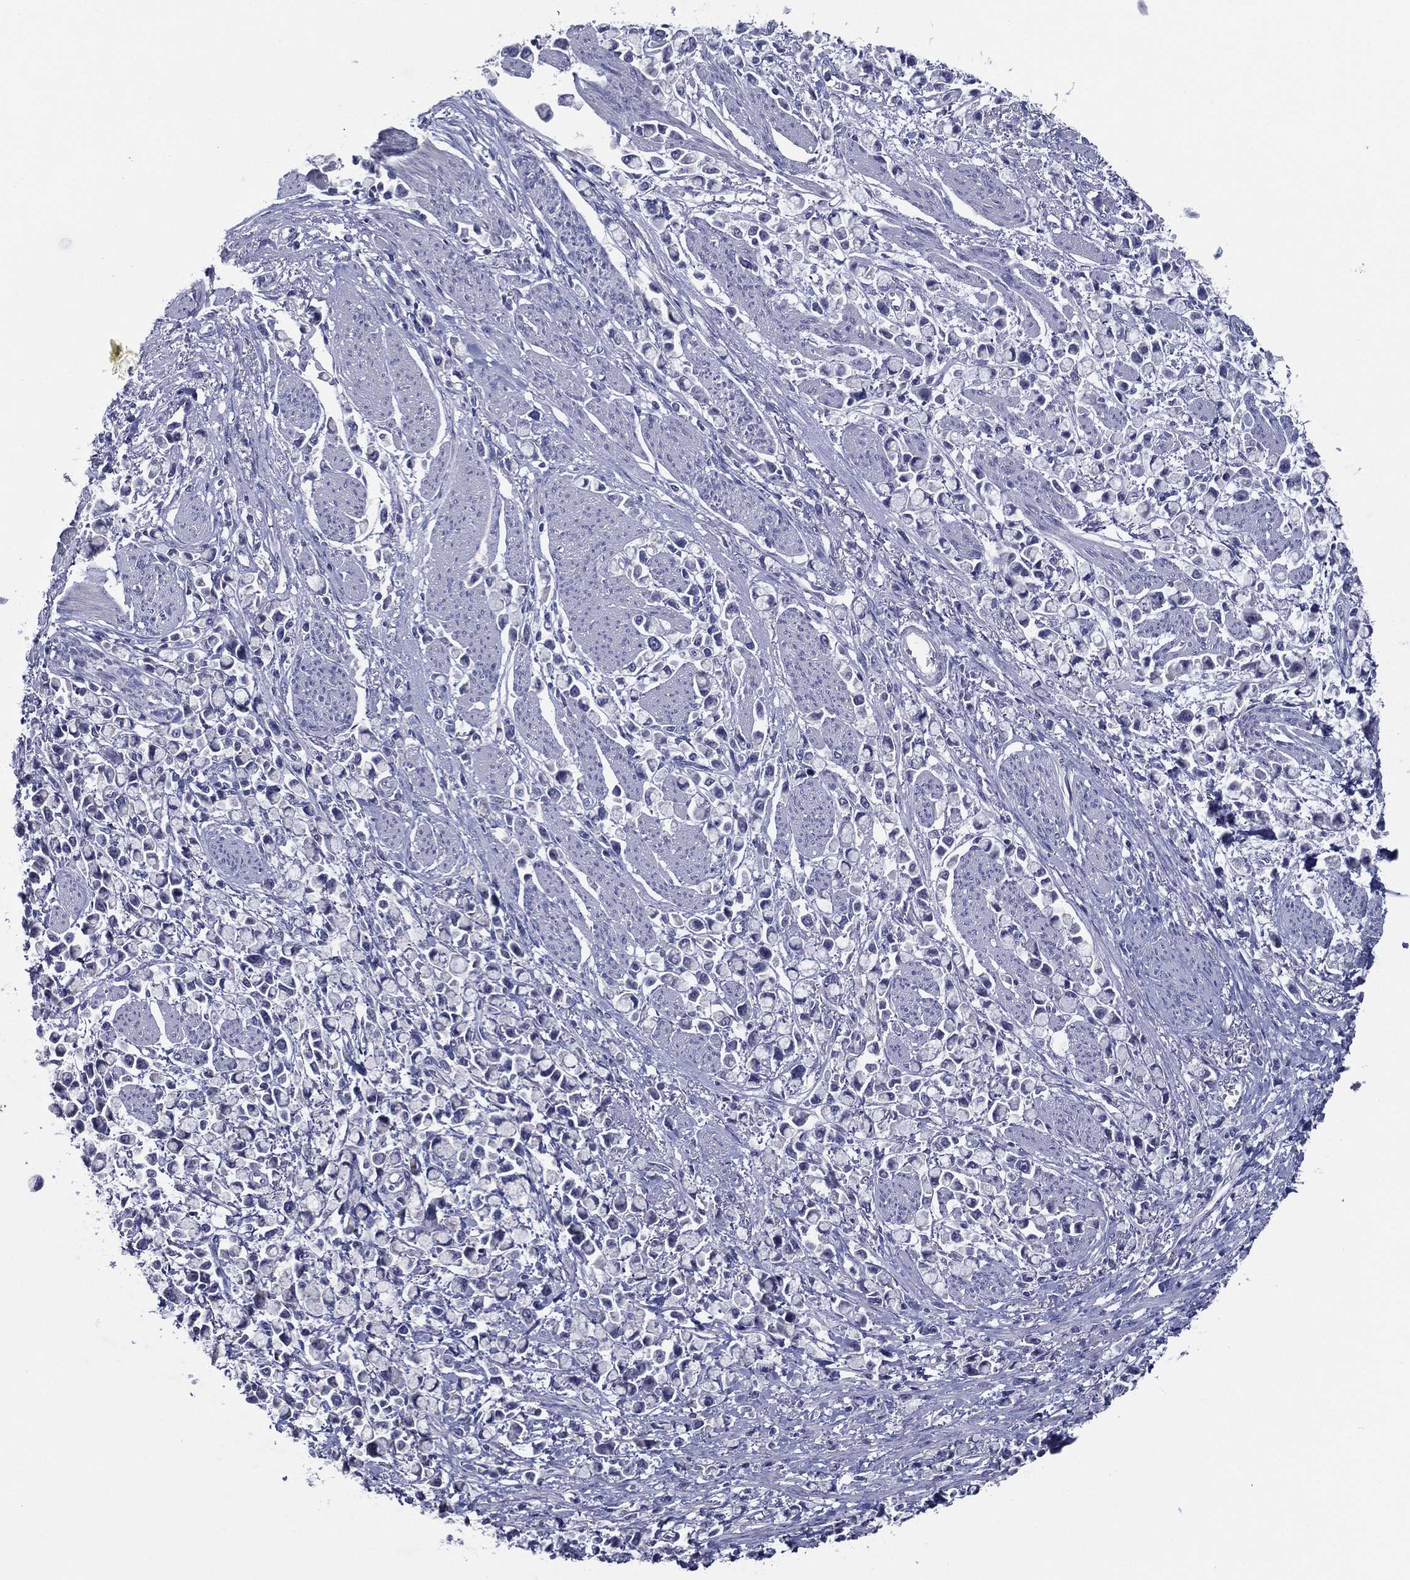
{"staining": {"intensity": "negative", "quantity": "none", "location": "none"}, "tissue": "stomach cancer", "cell_type": "Tumor cells", "image_type": "cancer", "snomed": [{"axis": "morphology", "description": "Adenocarcinoma, NOS"}, {"axis": "topography", "description": "Stomach"}], "caption": "This is a photomicrograph of immunohistochemistry (IHC) staining of stomach cancer (adenocarcinoma), which shows no positivity in tumor cells. (Immunohistochemistry, brightfield microscopy, high magnification).", "gene": "SLC13A4", "patient": {"sex": "female", "age": 81}}